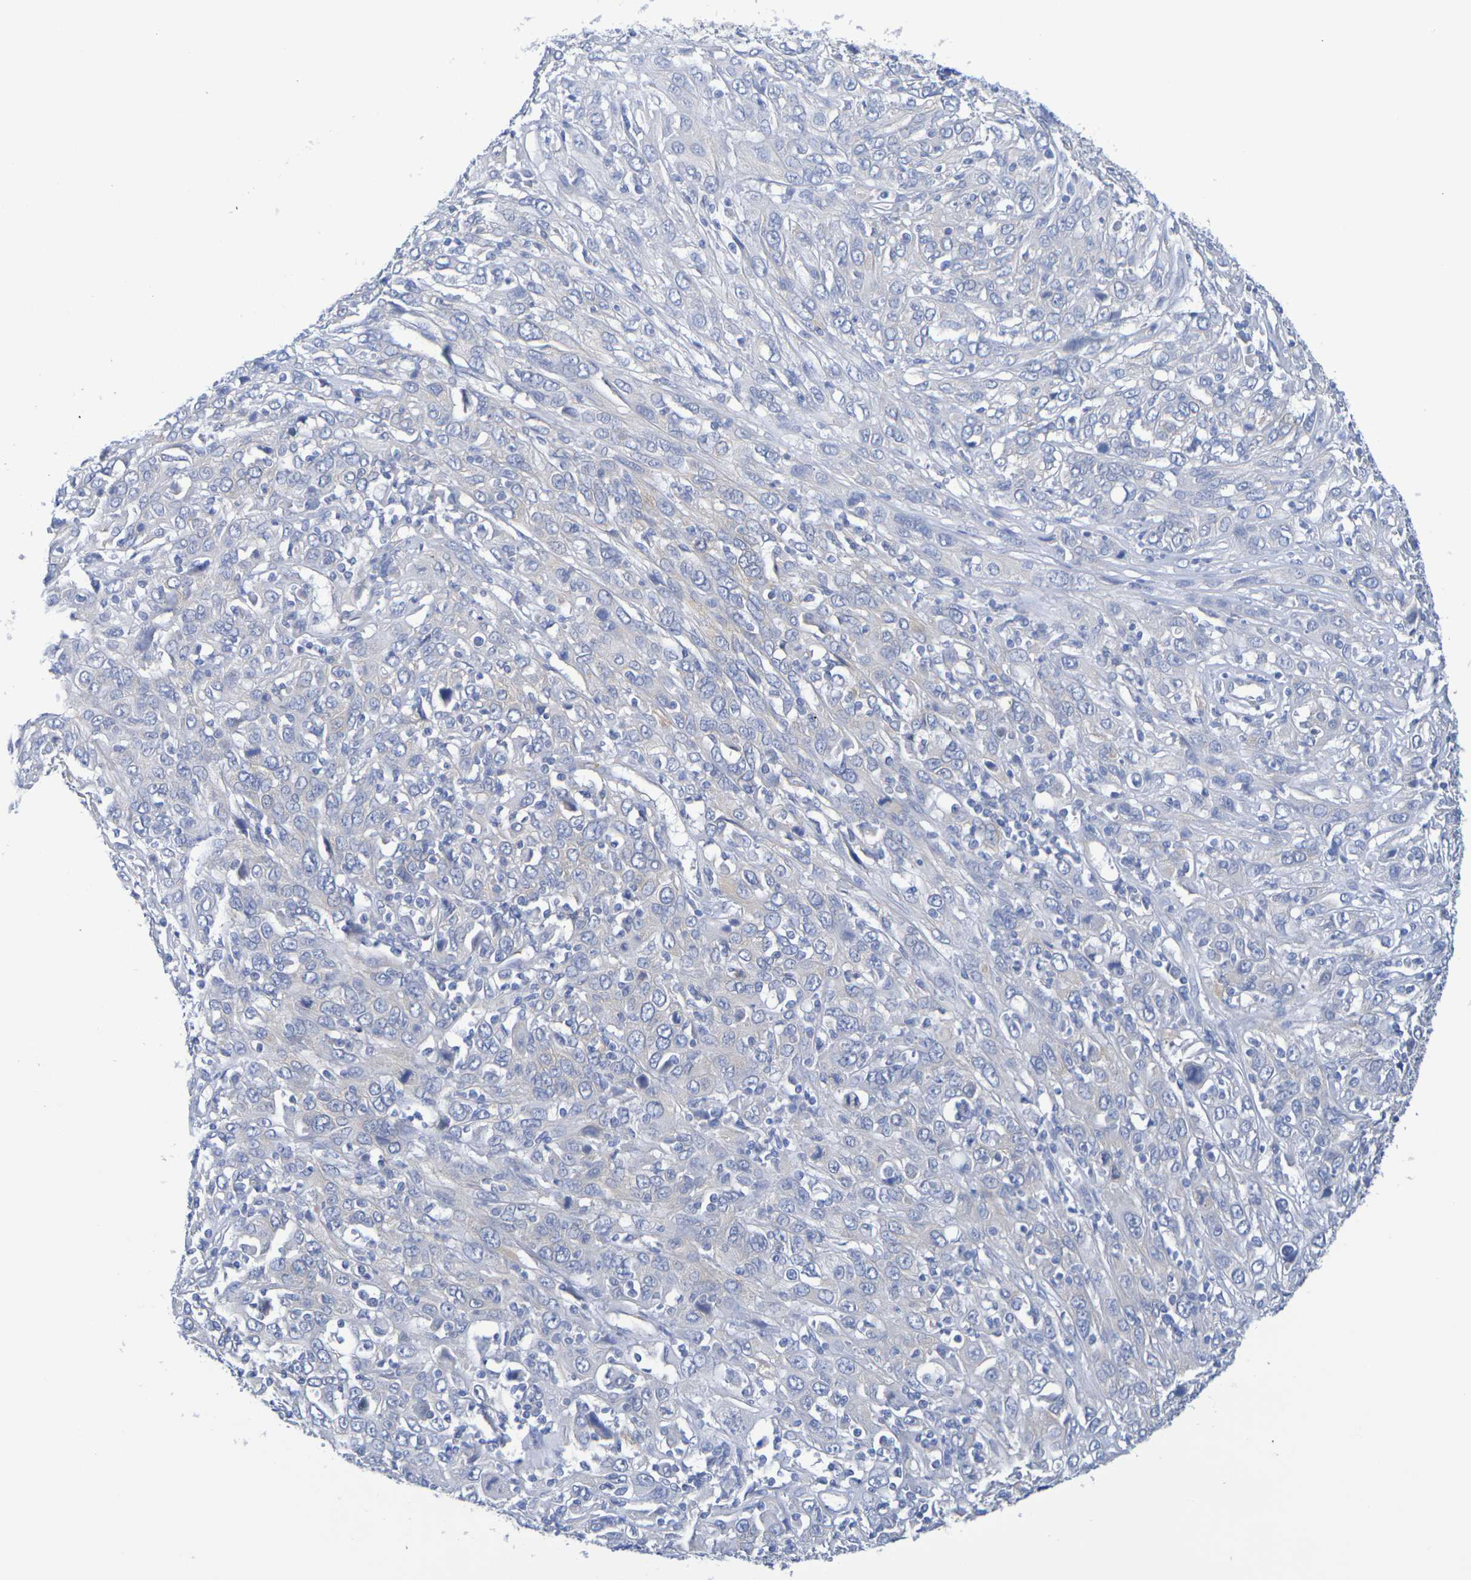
{"staining": {"intensity": "negative", "quantity": "none", "location": "none"}, "tissue": "cervical cancer", "cell_type": "Tumor cells", "image_type": "cancer", "snomed": [{"axis": "morphology", "description": "Squamous cell carcinoma, NOS"}, {"axis": "topography", "description": "Cervix"}], "caption": "Micrograph shows no significant protein expression in tumor cells of cervical cancer.", "gene": "TMCC3", "patient": {"sex": "female", "age": 46}}